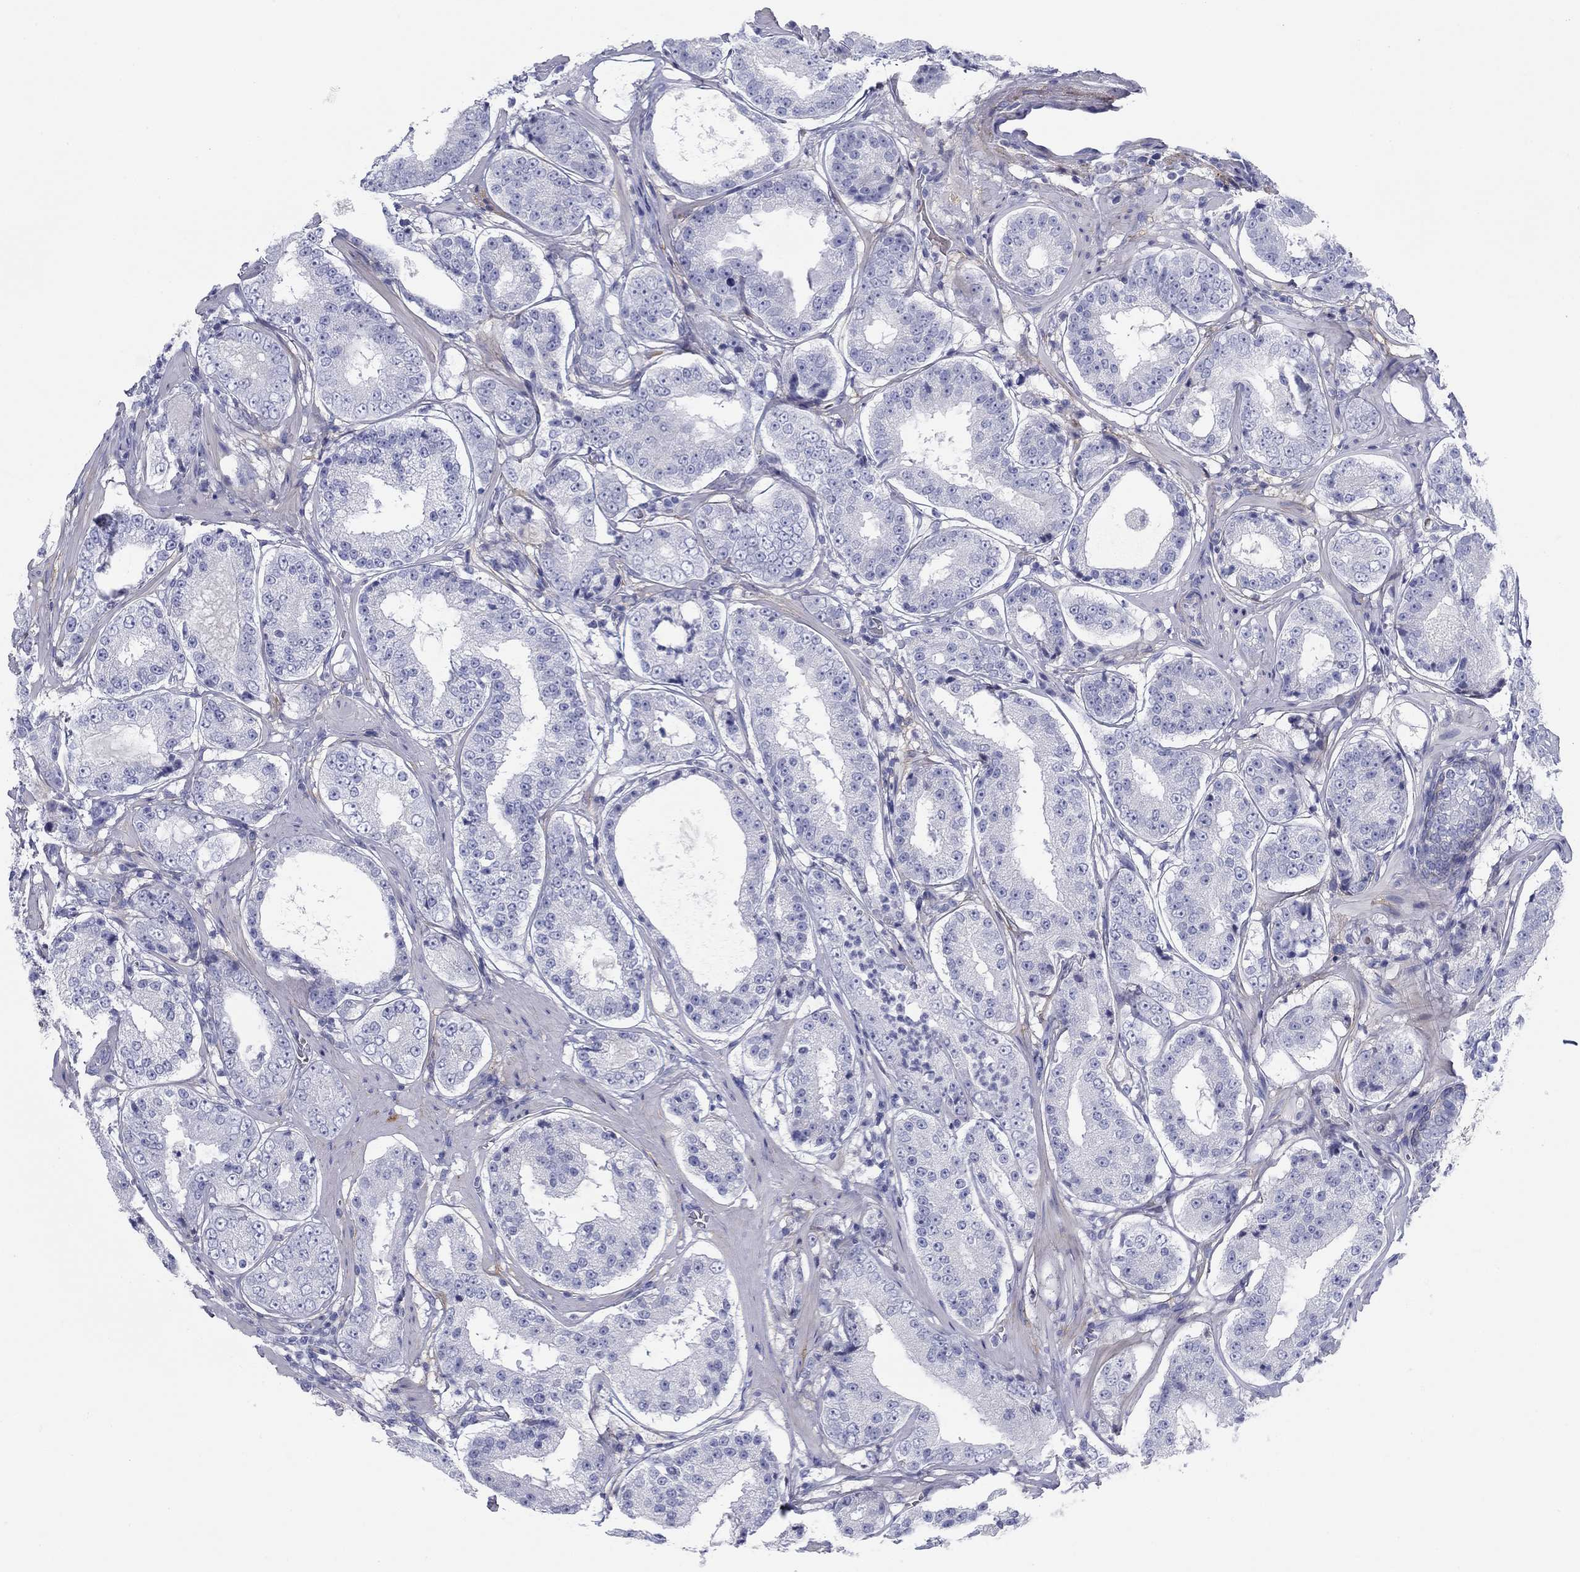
{"staining": {"intensity": "negative", "quantity": "none", "location": "none"}, "tissue": "prostate cancer", "cell_type": "Tumor cells", "image_type": "cancer", "snomed": [{"axis": "morphology", "description": "Adenocarcinoma, Low grade"}, {"axis": "topography", "description": "Prostate"}], "caption": "Prostate cancer was stained to show a protein in brown. There is no significant staining in tumor cells. Brightfield microscopy of IHC stained with DAB (3,3'-diaminobenzidine) (brown) and hematoxylin (blue), captured at high magnification.", "gene": "GPC1", "patient": {"sex": "male", "age": 60}}